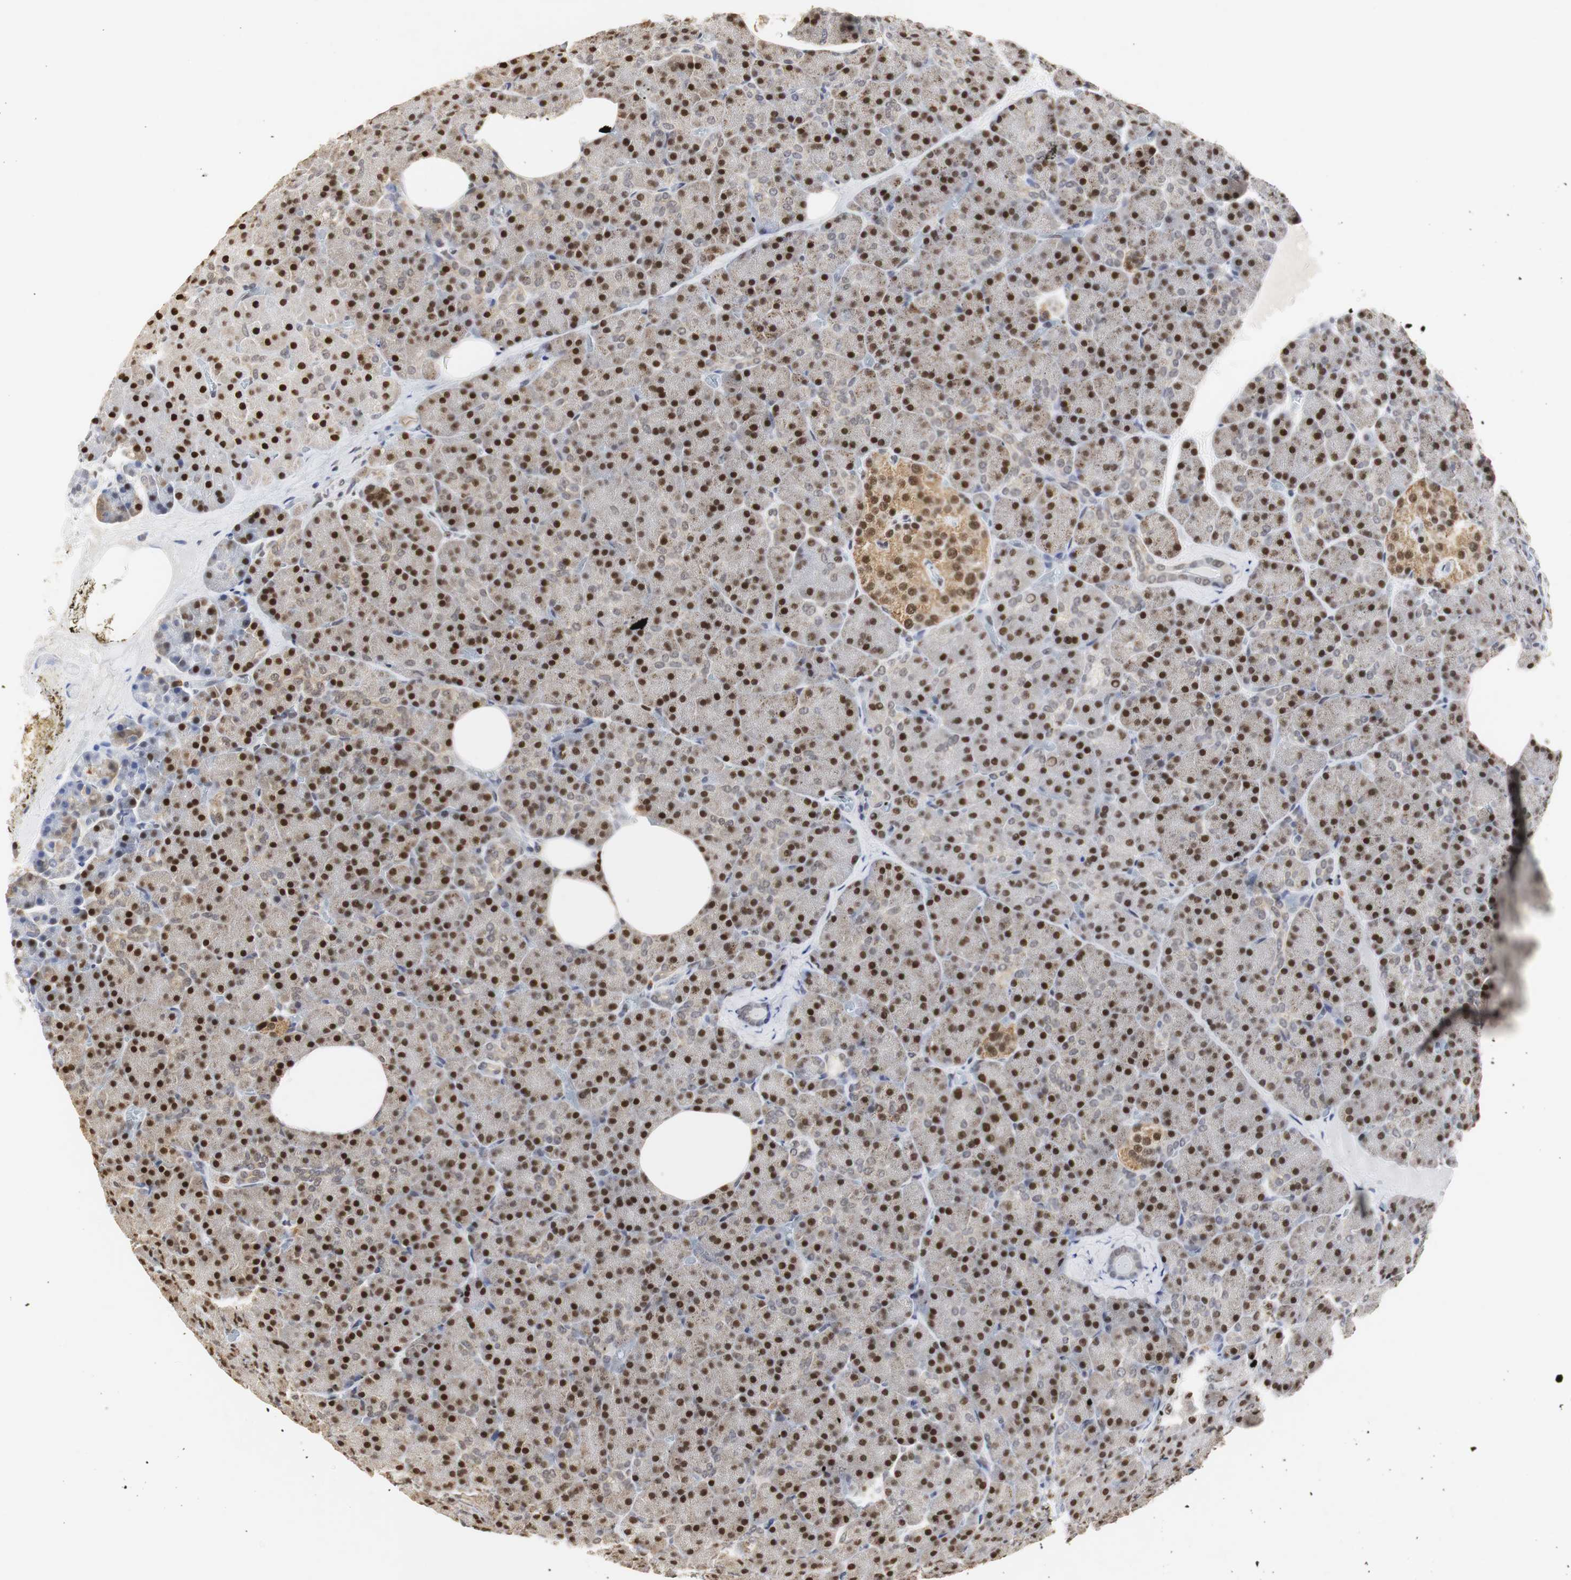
{"staining": {"intensity": "strong", "quantity": ">75%", "location": "nuclear"}, "tissue": "pancreas", "cell_type": "Exocrine glandular cells", "image_type": "normal", "snomed": [{"axis": "morphology", "description": "Normal tissue, NOS"}, {"axis": "topography", "description": "Pancreas"}], "caption": "A brown stain shows strong nuclear positivity of a protein in exocrine glandular cells of normal human pancreas.", "gene": "ZFC3H1", "patient": {"sex": "female", "age": 35}}